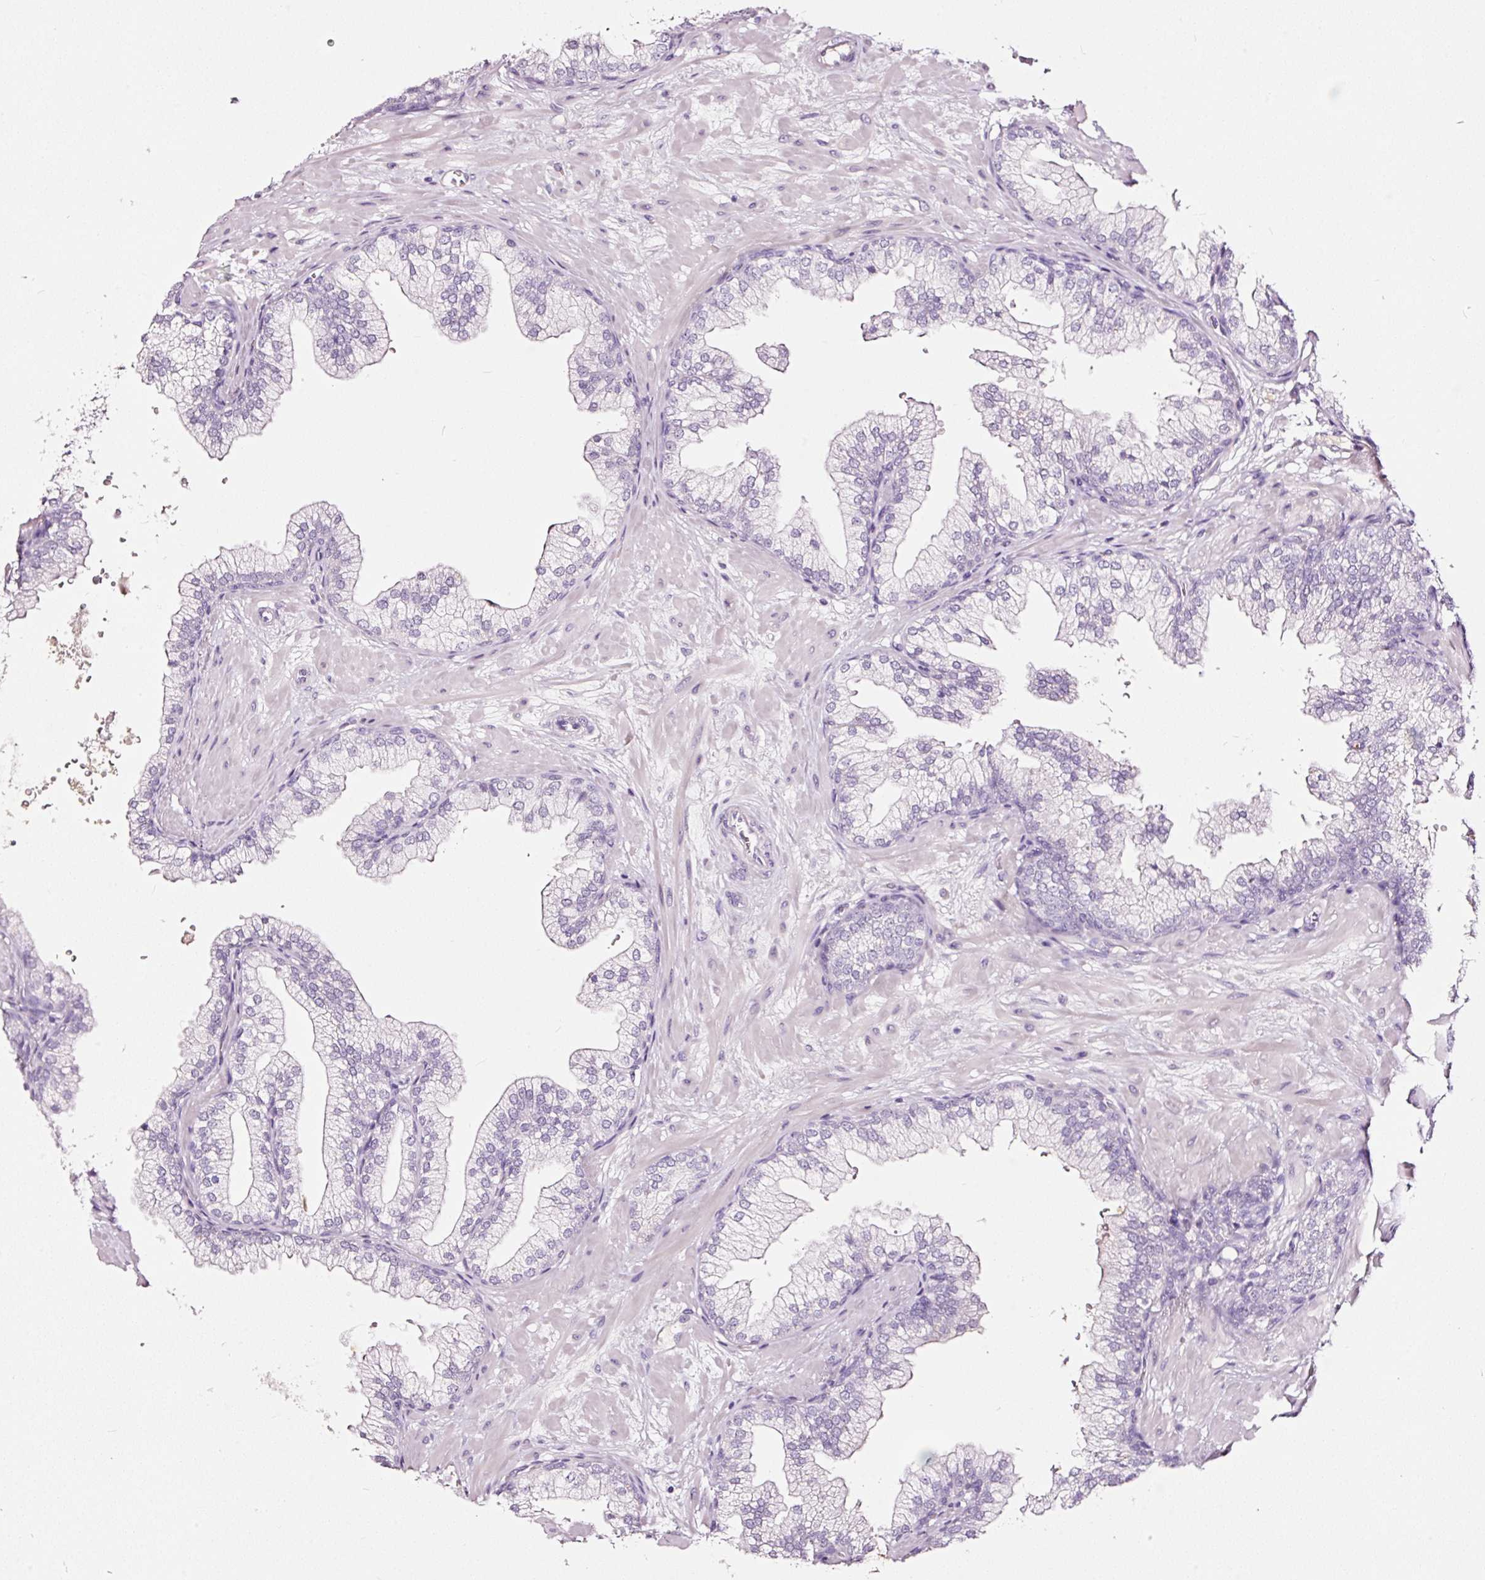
{"staining": {"intensity": "negative", "quantity": "none", "location": "none"}, "tissue": "prostate", "cell_type": "Glandular cells", "image_type": "normal", "snomed": [{"axis": "morphology", "description": "Normal tissue, NOS"}, {"axis": "topography", "description": "Prostate"}, {"axis": "topography", "description": "Peripheral nerve tissue"}], "caption": "This is a image of immunohistochemistry (IHC) staining of unremarkable prostate, which shows no expression in glandular cells. Brightfield microscopy of immunohistochemistry stained with DAB (3,3'-diaminobenzidine) (brown) and hematoxylin (blue), captured at high magnification.", "gene": "LAMP3", "patient": {"sex": "male", "age": 61}}